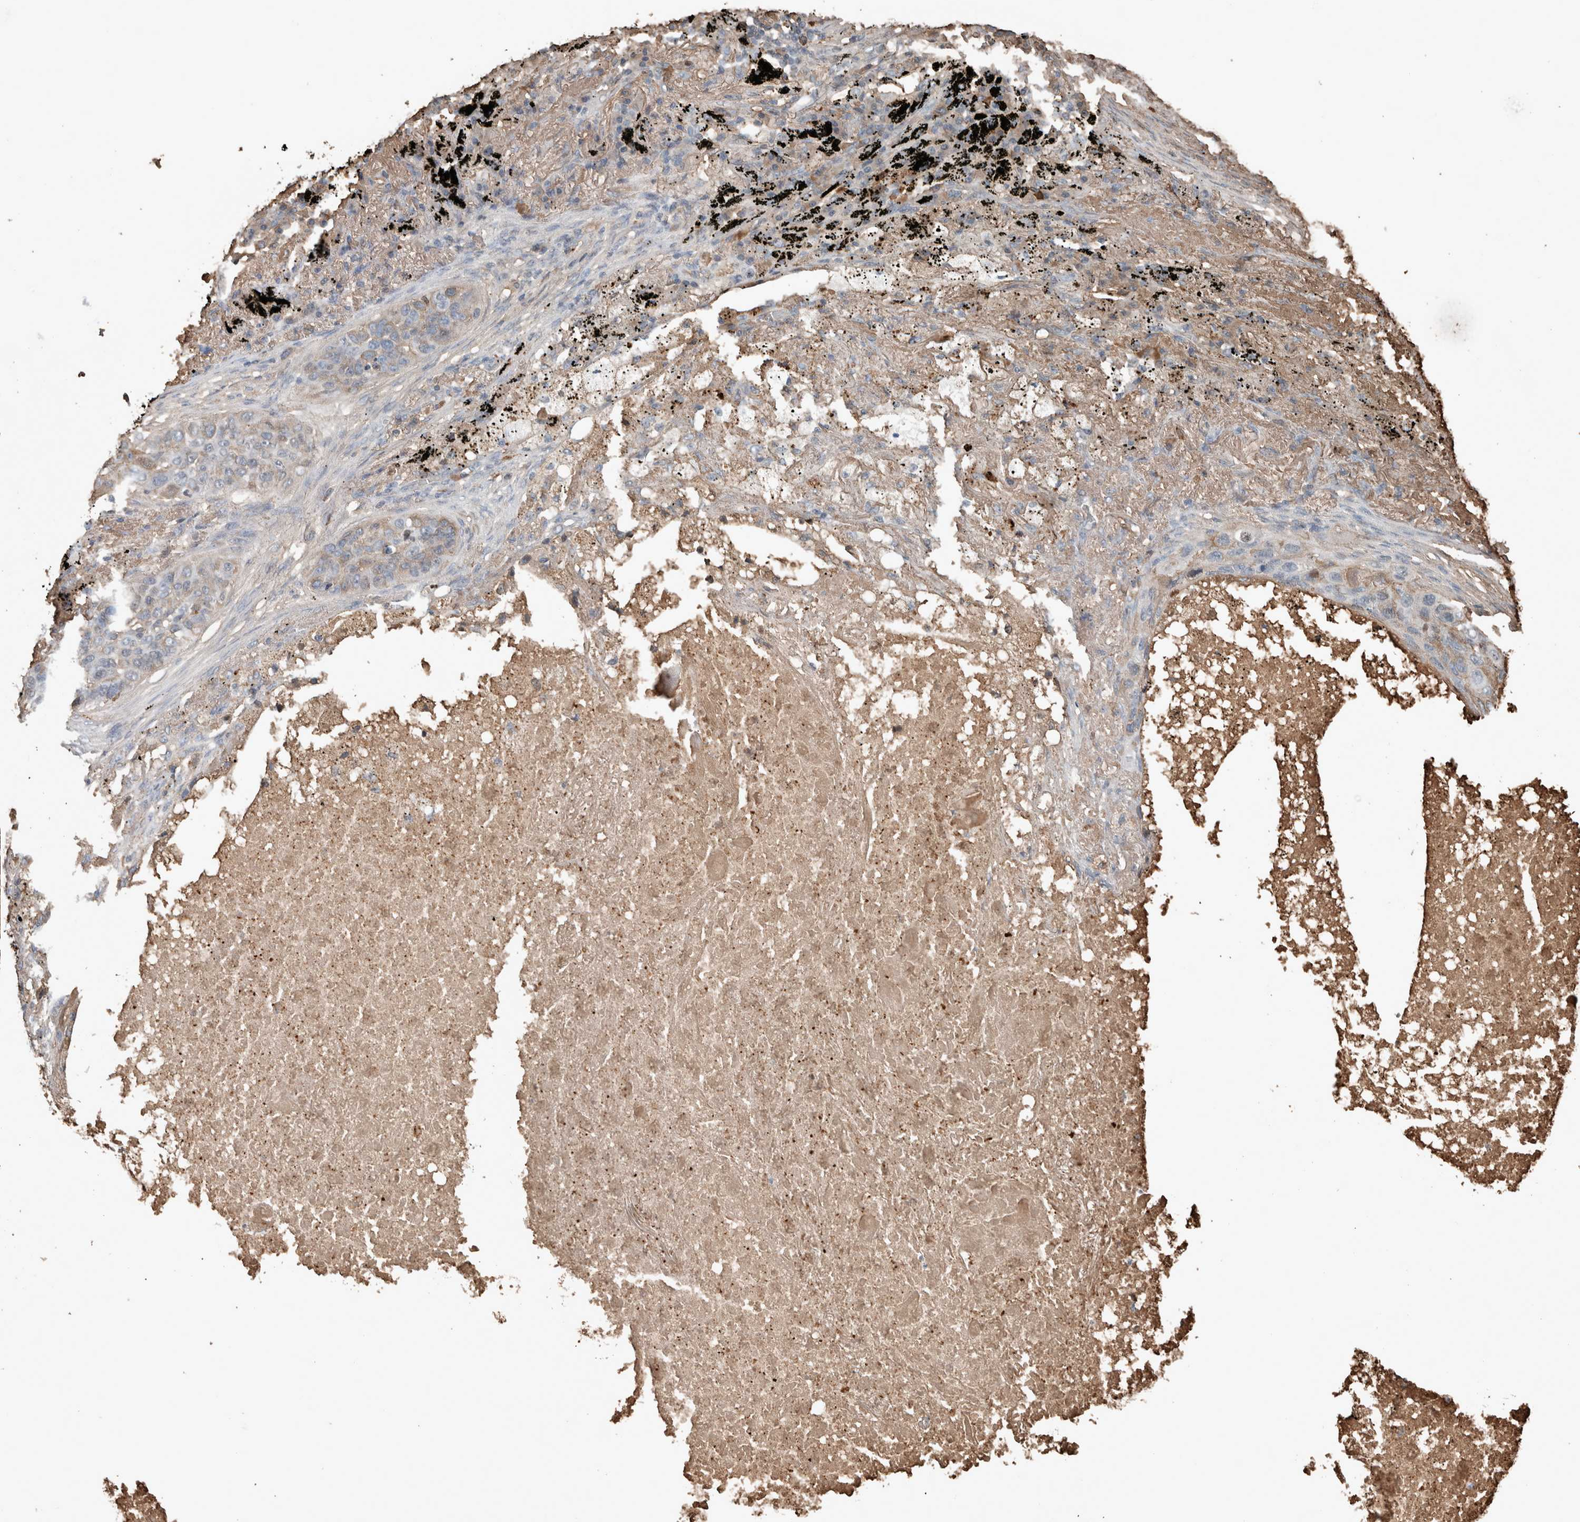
{"staining": {"intensity": "weak", "quantity": "25%-75%", "location": "cytoplasmic/membranous"}, "tissue": "lung cancer", "cell_type": "Tumor cells", "image_type": "cancer", "snomed": [{"axis": "morphology", "description": "Squamous cell carcinoma, NOS"}, {"axis": "topography", "description": "Lung"}], "caption": "Protein expression analysis of human squamous cell carcinoma (lung) reveals weak cytoplasmic/membranous expression in approximately 25%-75% of tumor cells. The staining was performed using DAB (3,3'-diaminobenzidine) to visualize the protein expression in brown, while the nuclei were stained in blue with hematoxylin (Magnification: 20x).", "gene": "USP34", "patient": {"sex": "female", "age": 63}}